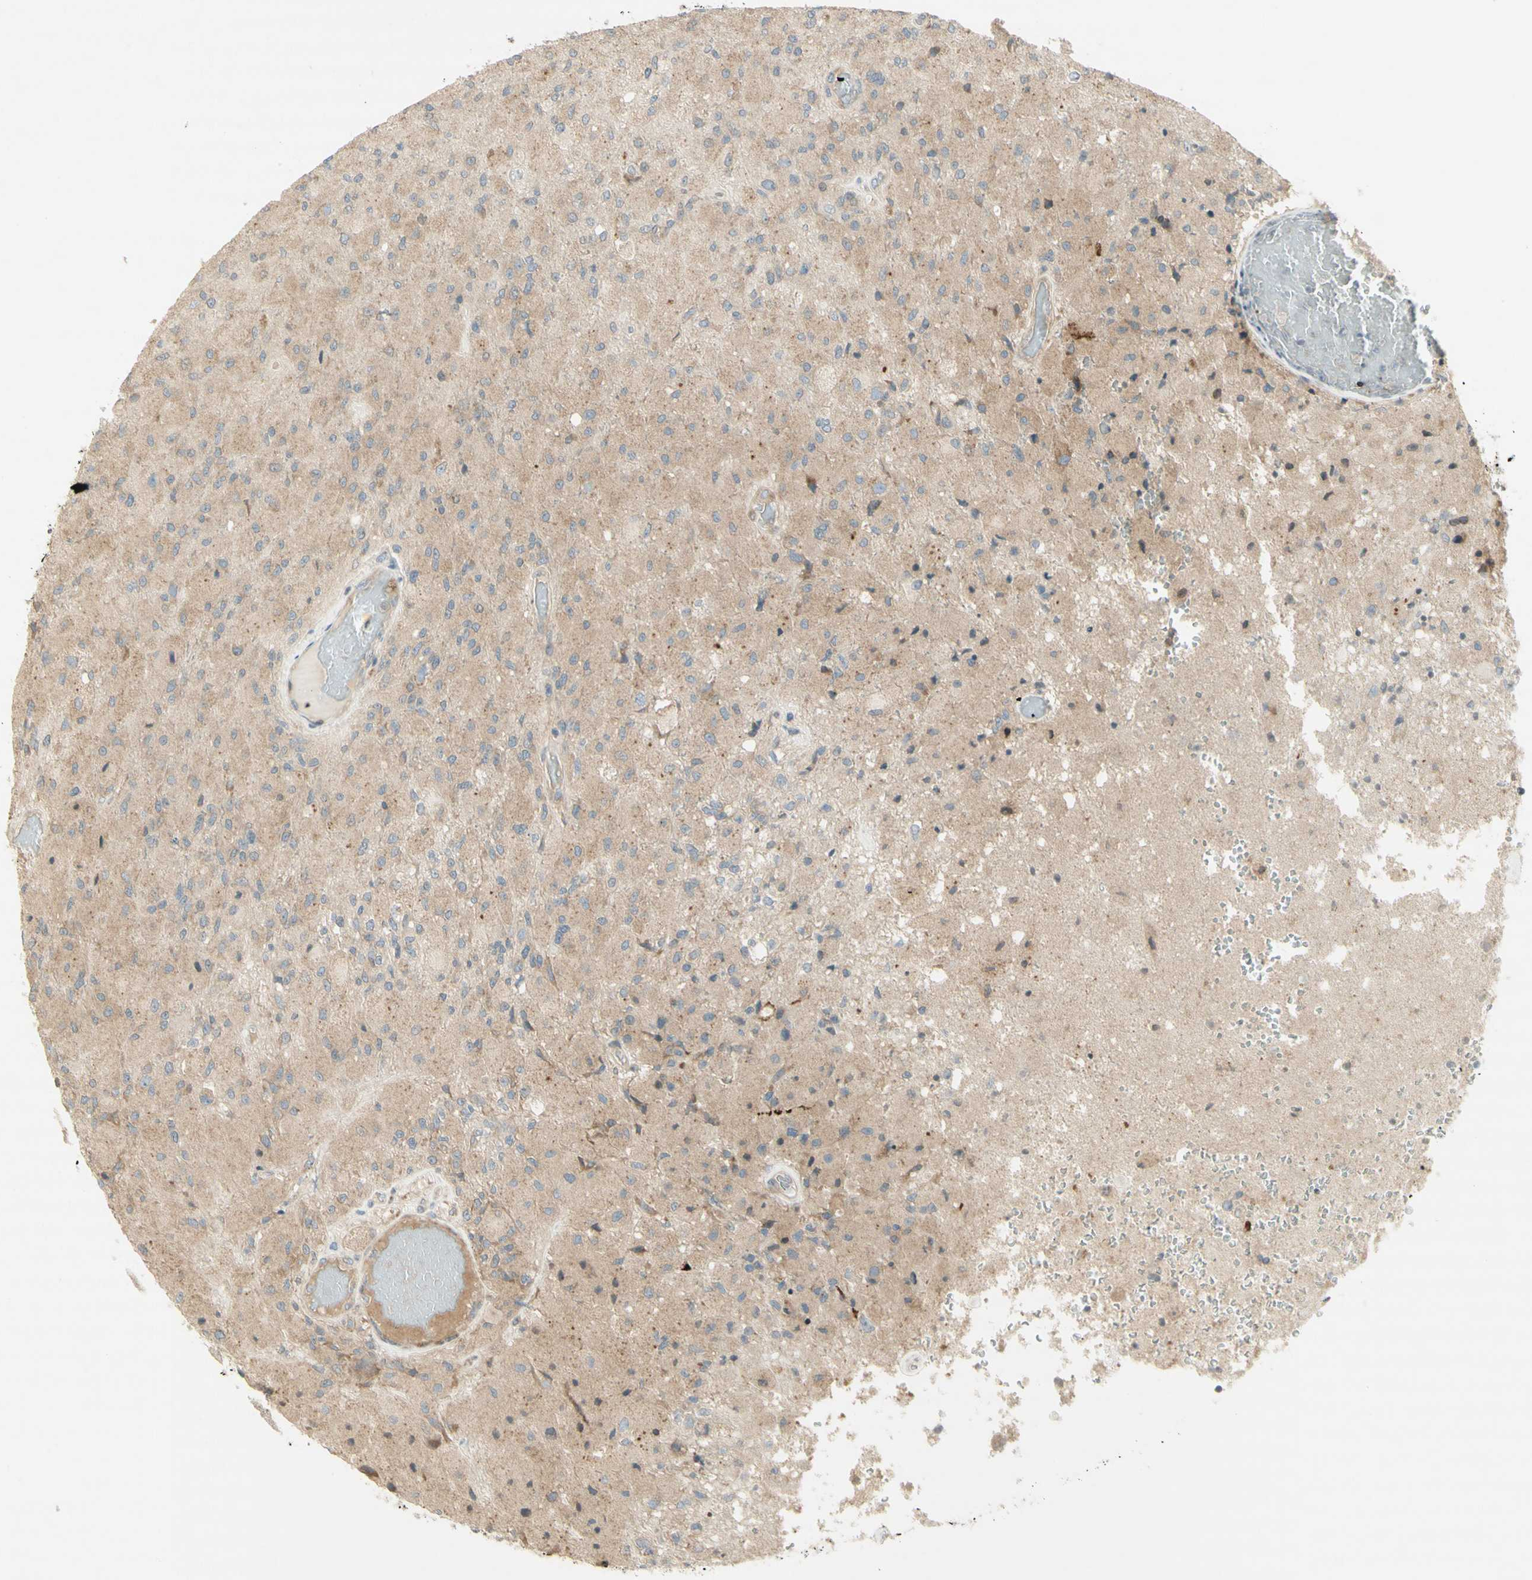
{"staining": {"intensity": "moderate", "quantity": "25%-75%", "location": "cytoplasmic/membranous"}, "tissue": "glioma", "cell_type": "Tumor cells", "image_type": "cancer", "snomed": [{"axis": "morphology", "description": "Normal tissue, NOS"}, {"axis": "morphology", "description": "Glioma, malignant, High grade"}, {"axis": "topography", "description": "Cerebral cortex"}], "caption": "Protein staining exhibits moderate cytoplasmic/membranous expression in about 25%-75% of tumor cells in malignant glioma (high-grade). Nuclei are stained in blue.", "gene": "ETF1", "patient": {"sex": "male", "age": 77}}